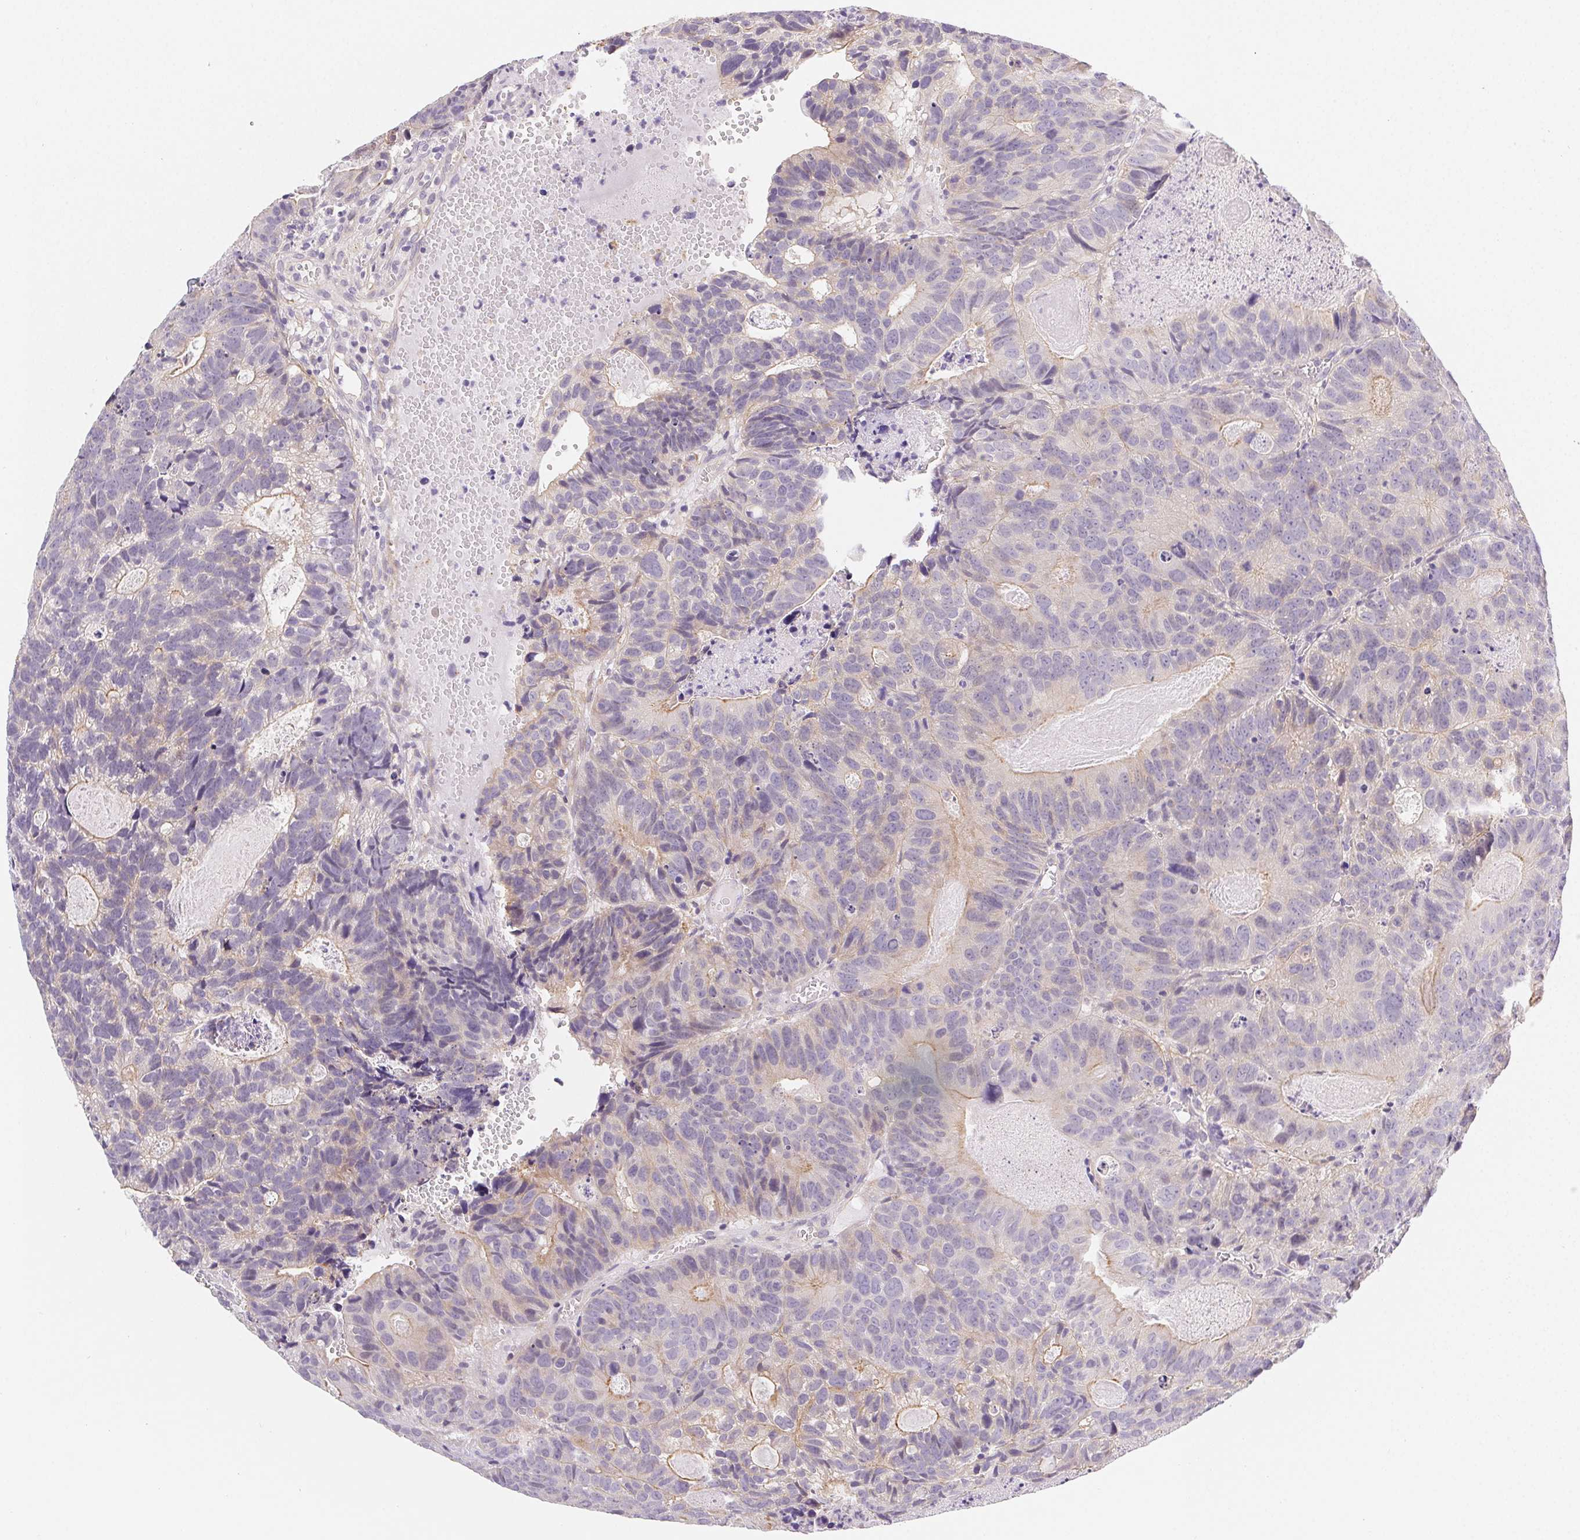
{"staining": {"intensity": "weak", "quantity": "25%-75%", "location": "cytoplasmic/membranous"}, "tissue": "head and neck cancer", "cell_type": "Tumor cells", "image_type": "cancer", "snomed": [{"axis": "morphology", "description": "Adenocarcinoma, NOS"}, {"axis": "topography", "description": "Head-Neck"}], "caption": "An image of head and neck adenocarcinoma stained for a protein exhibits weak cytoplasmic/membranous brown staining in tumor cells. (DAB IHC, brown staining for protein, blue staining for nuclei).", "gene": "CSN1S1", "patient": {"sex": "male", "age": 62}}